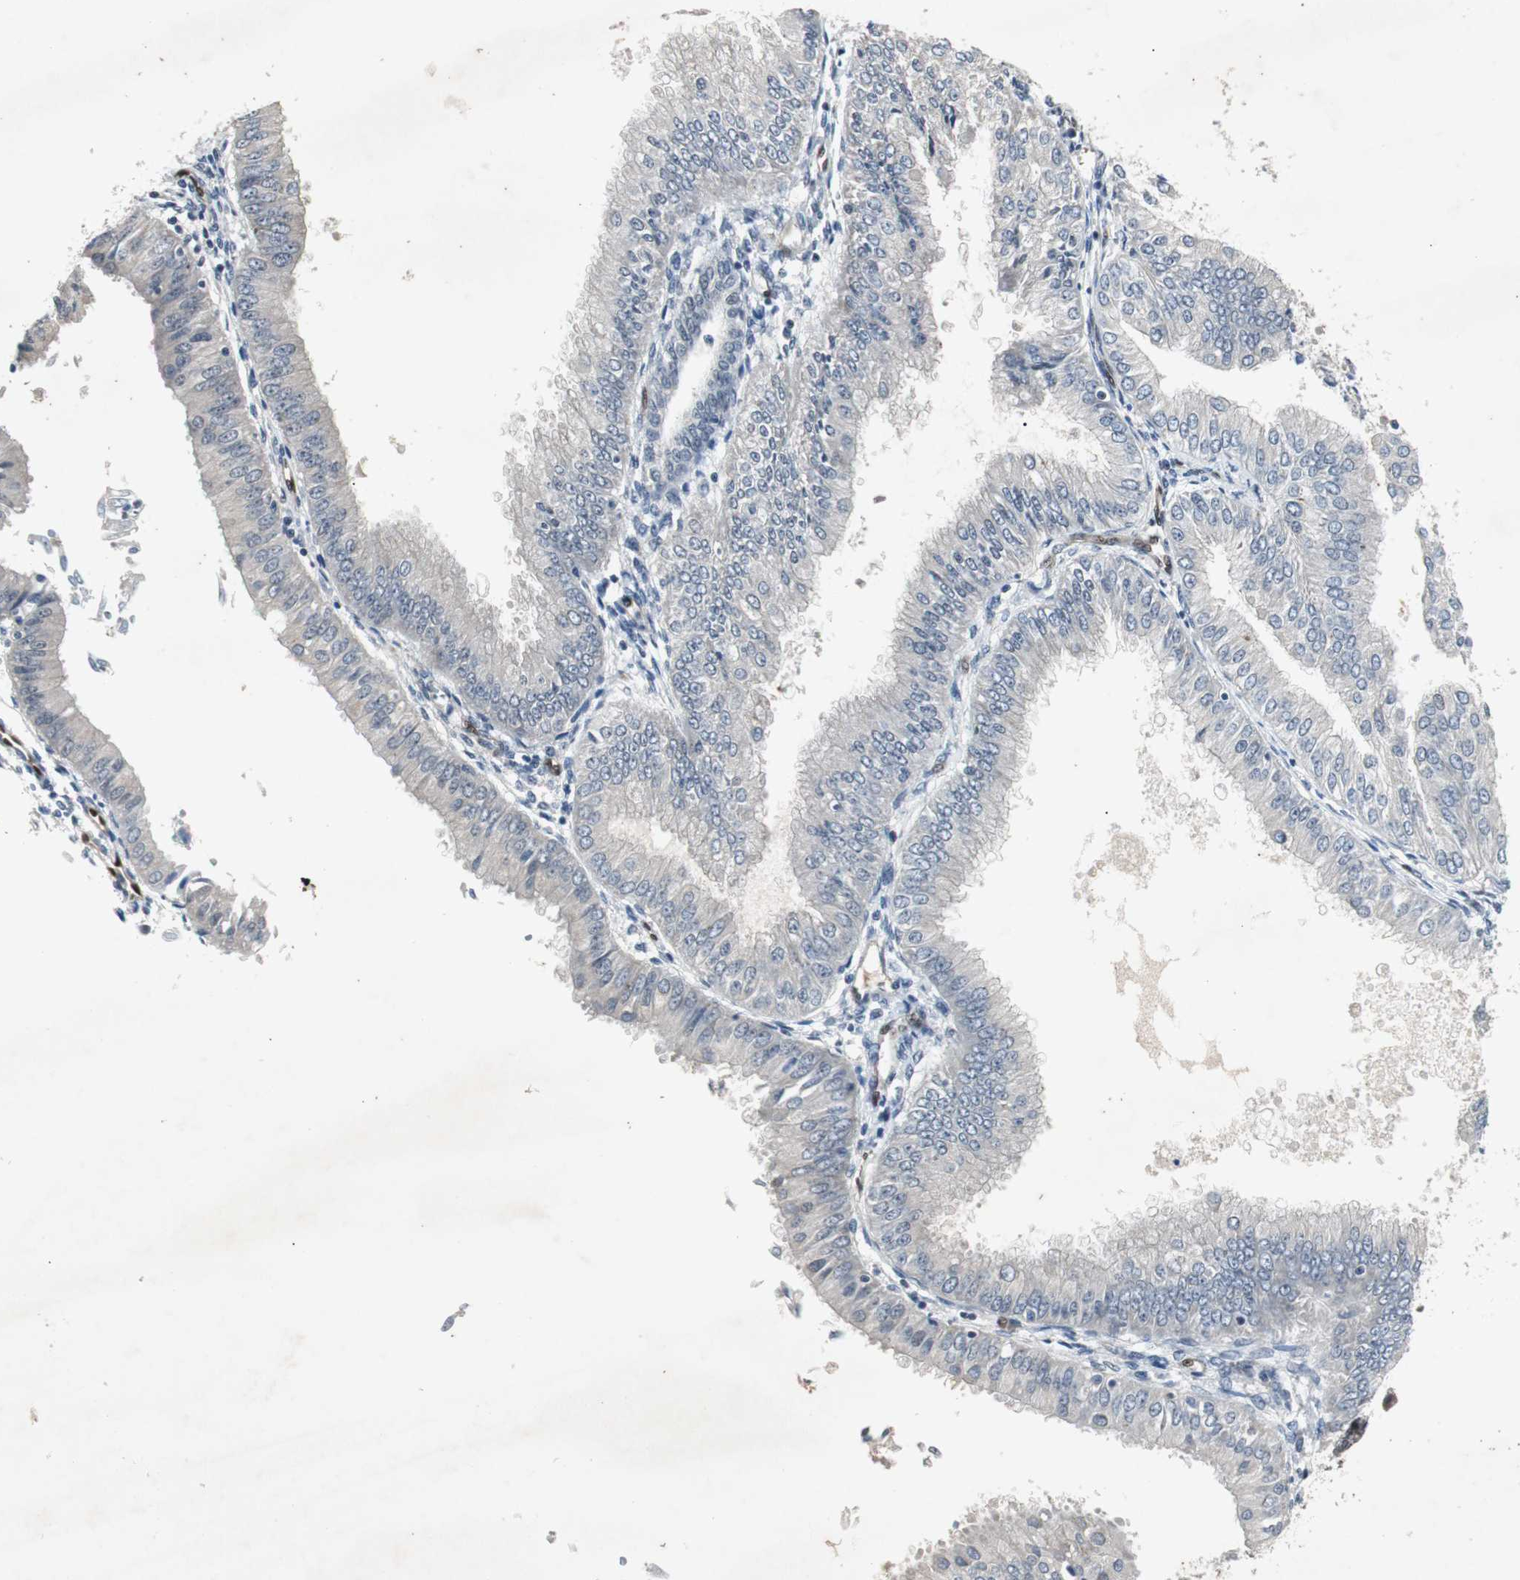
{"staining": {"intensity": "negative", "quantity": "none", "location": "none"}, "tissue": "endometrial cancer", "cell_type": "Tumor cells", "image_type": "cancer", "snomed": [{"axis": "morphology", "description": "Adenocarcinoma, NOS"}, {"axis": "topography", "description": "Endometrium"}], "caption": "Tumor cells are negative for brown protein staining in endometrial cancer (adenocarcinoma).", "gene": "SMAD1", "patient": {"sex": "female", "age": 53}}